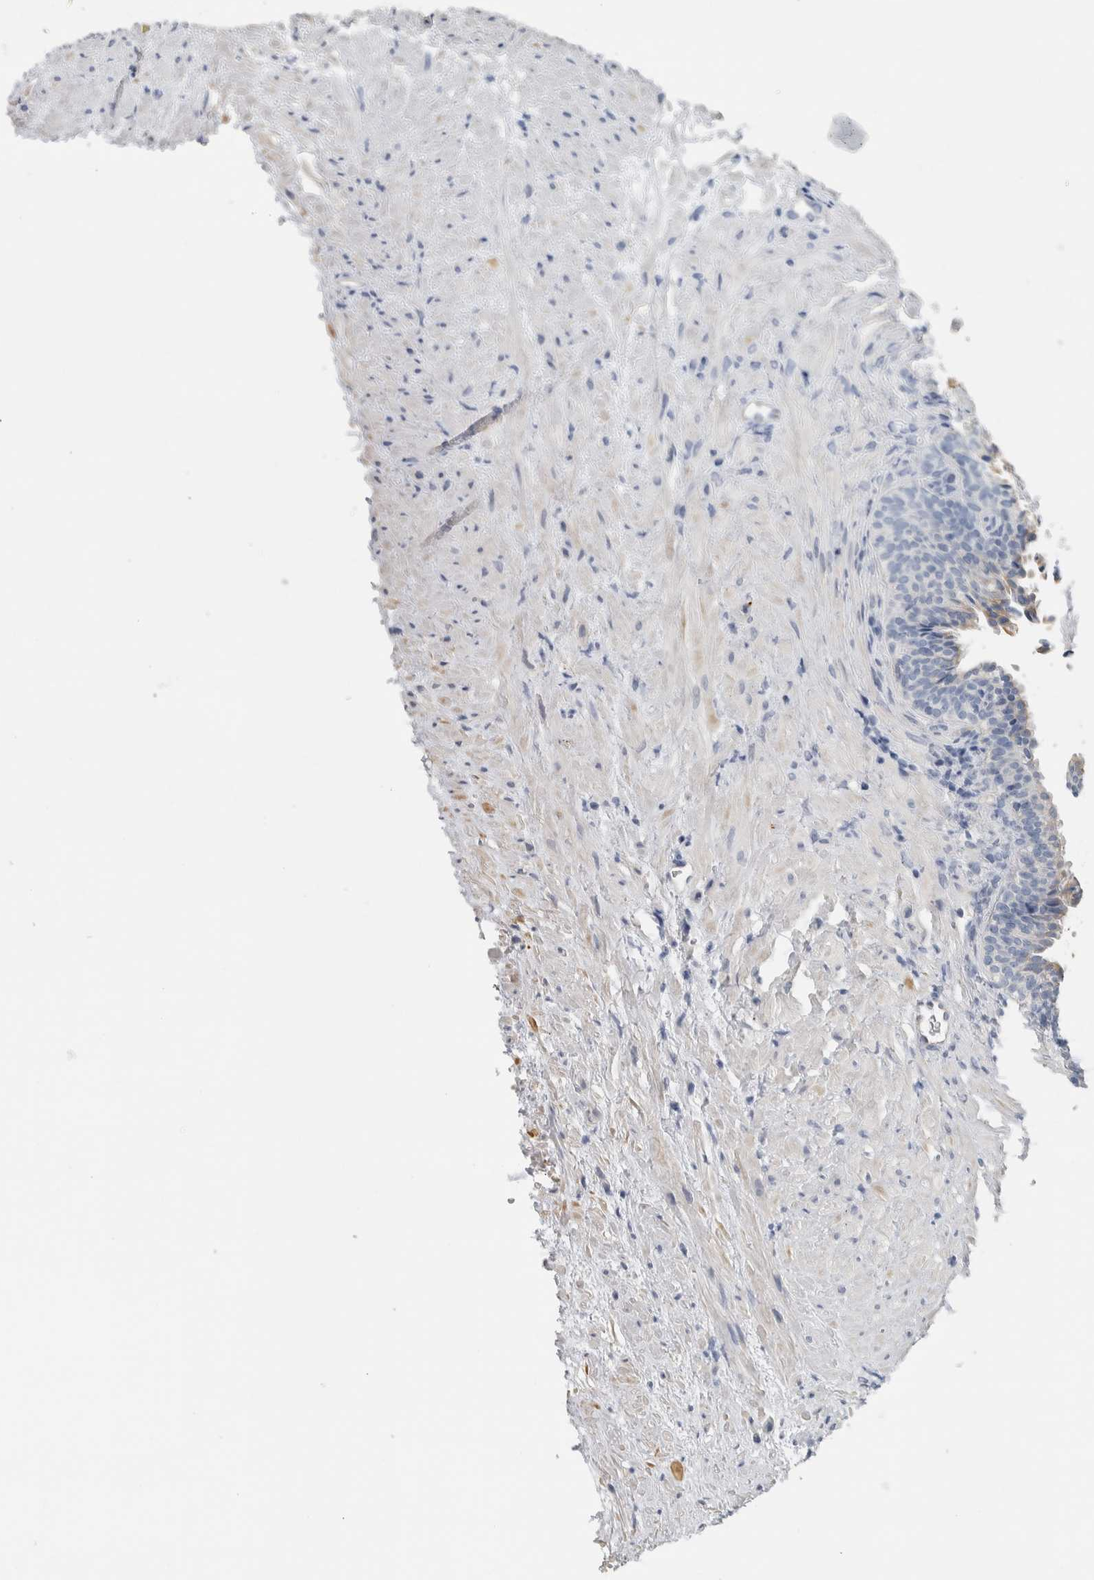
{"staining": {"intensity": "negative", "quantity": "none", "location": "none"}, "tissue": "prostate", "cell_type": "Glandular cells", "image_type": "normal", "snomed": [{"axis": "morphology", "description": "Normal tissue, NOS"}, {"axis": "topography", "description": "Prostate"}], "caption": "High power microscopy photomicrograph of an immunohistochemistry (IHC) photomicrograph of unremarkable prostate, revealing no significant positivity in glandular cells. (Stains: DAB (3,3'-diaminobenzidine) immunohistochemistry (IHC) with hematoxylin counter stain, Microscopy: brightfield microscopy at high magnification).", "gene": "NEFM", "patient": {"sex": "male", "age": 76}}